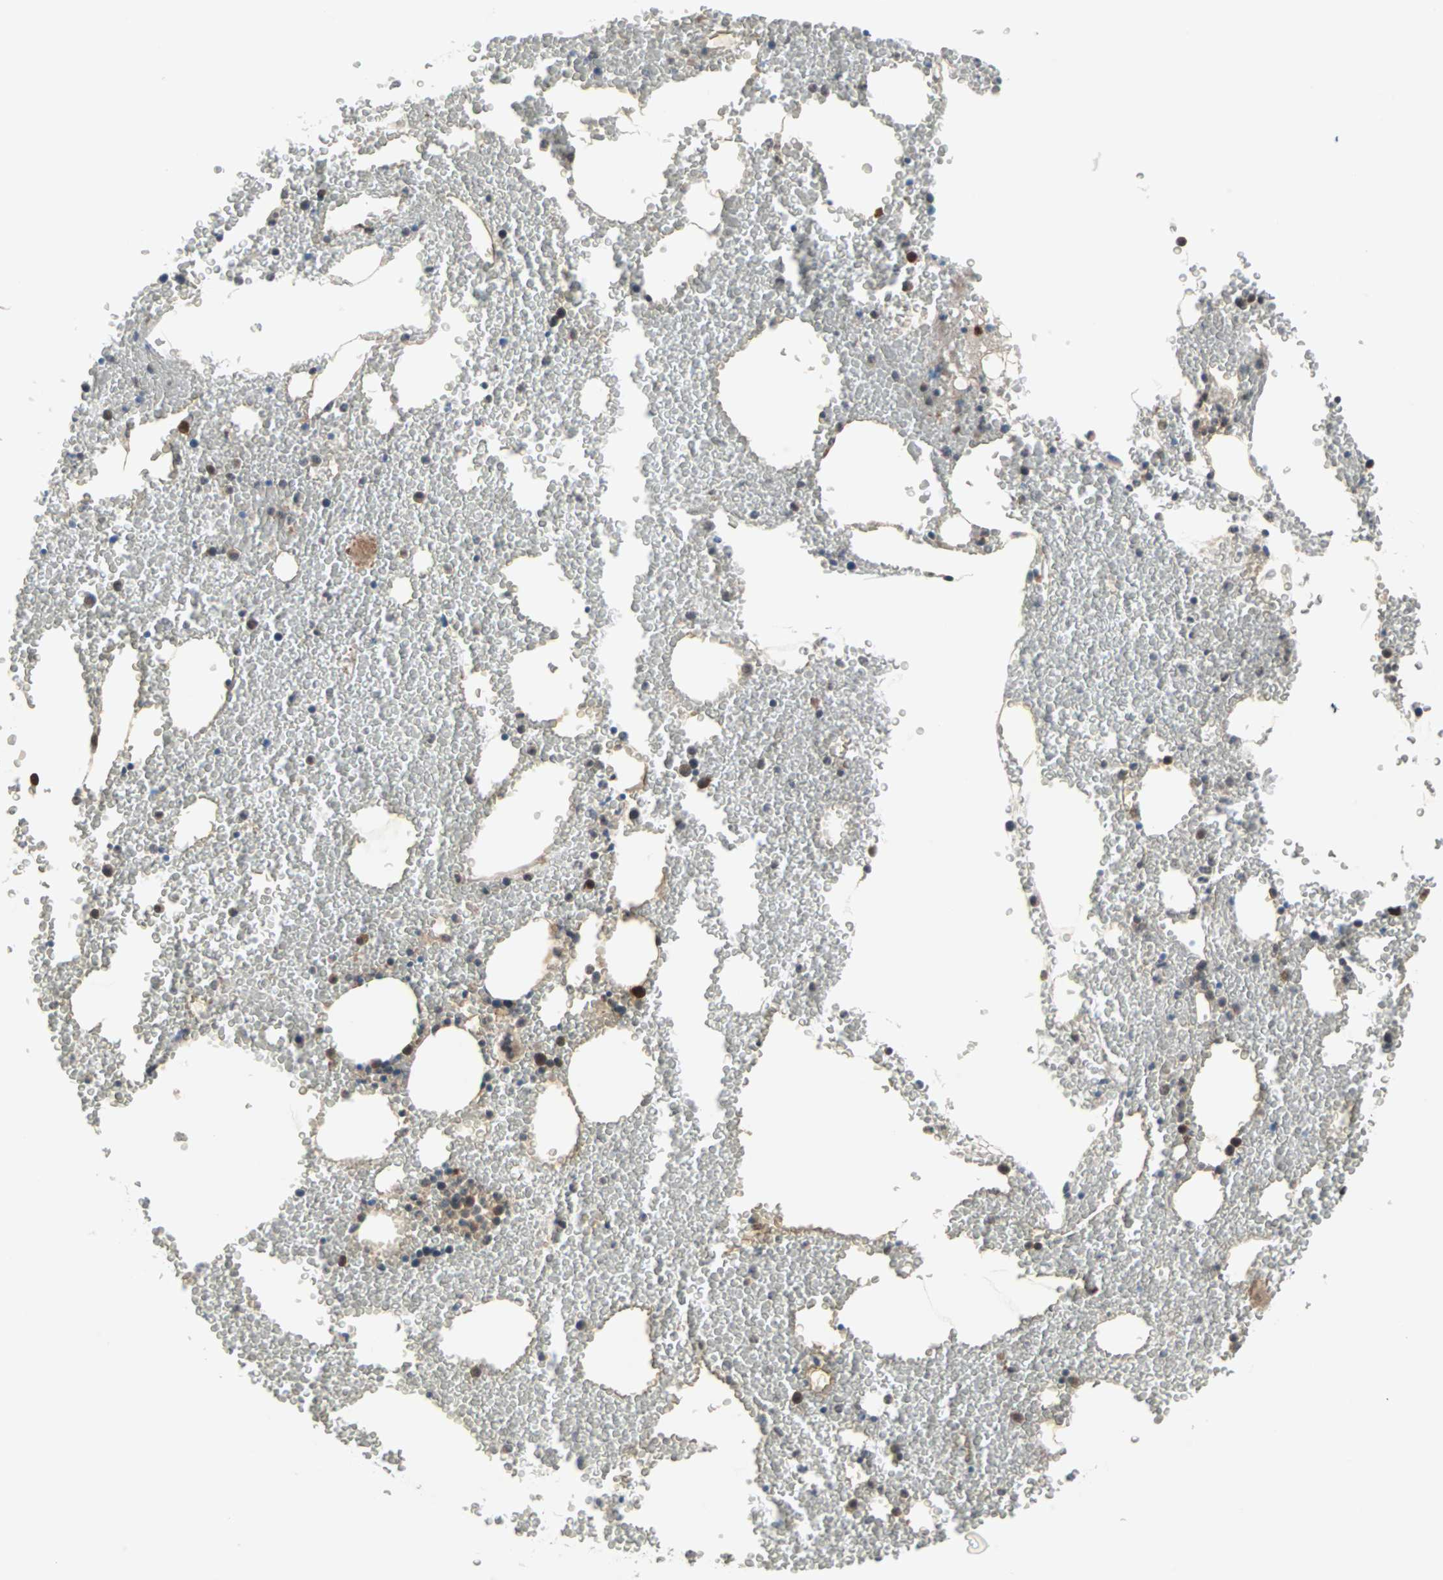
{"staining": {"intensity": "strong", "quantity": "<25%", "location": "nuclear"}, "tissue": "bone marrow", "cell_type": "Hematopoietic cells", "image_type": "normal", "snomed": [{"axis": "morphology", "description": "Normal tissue, NOS"}, {"axis": "morphology", "description": "Inflammation, NOS"}, {"axis": "topography", "description": "Bone marrow"}], "caption": "Protein staining of normal bone marrow displays strong nuclear expression in about <25% of hematopoietic cells. Ihc stains the protein of interest in brown and the nuclei are stained blue.", "gene": "CASP3", "patient": {"sex": "male", "age": 74}}